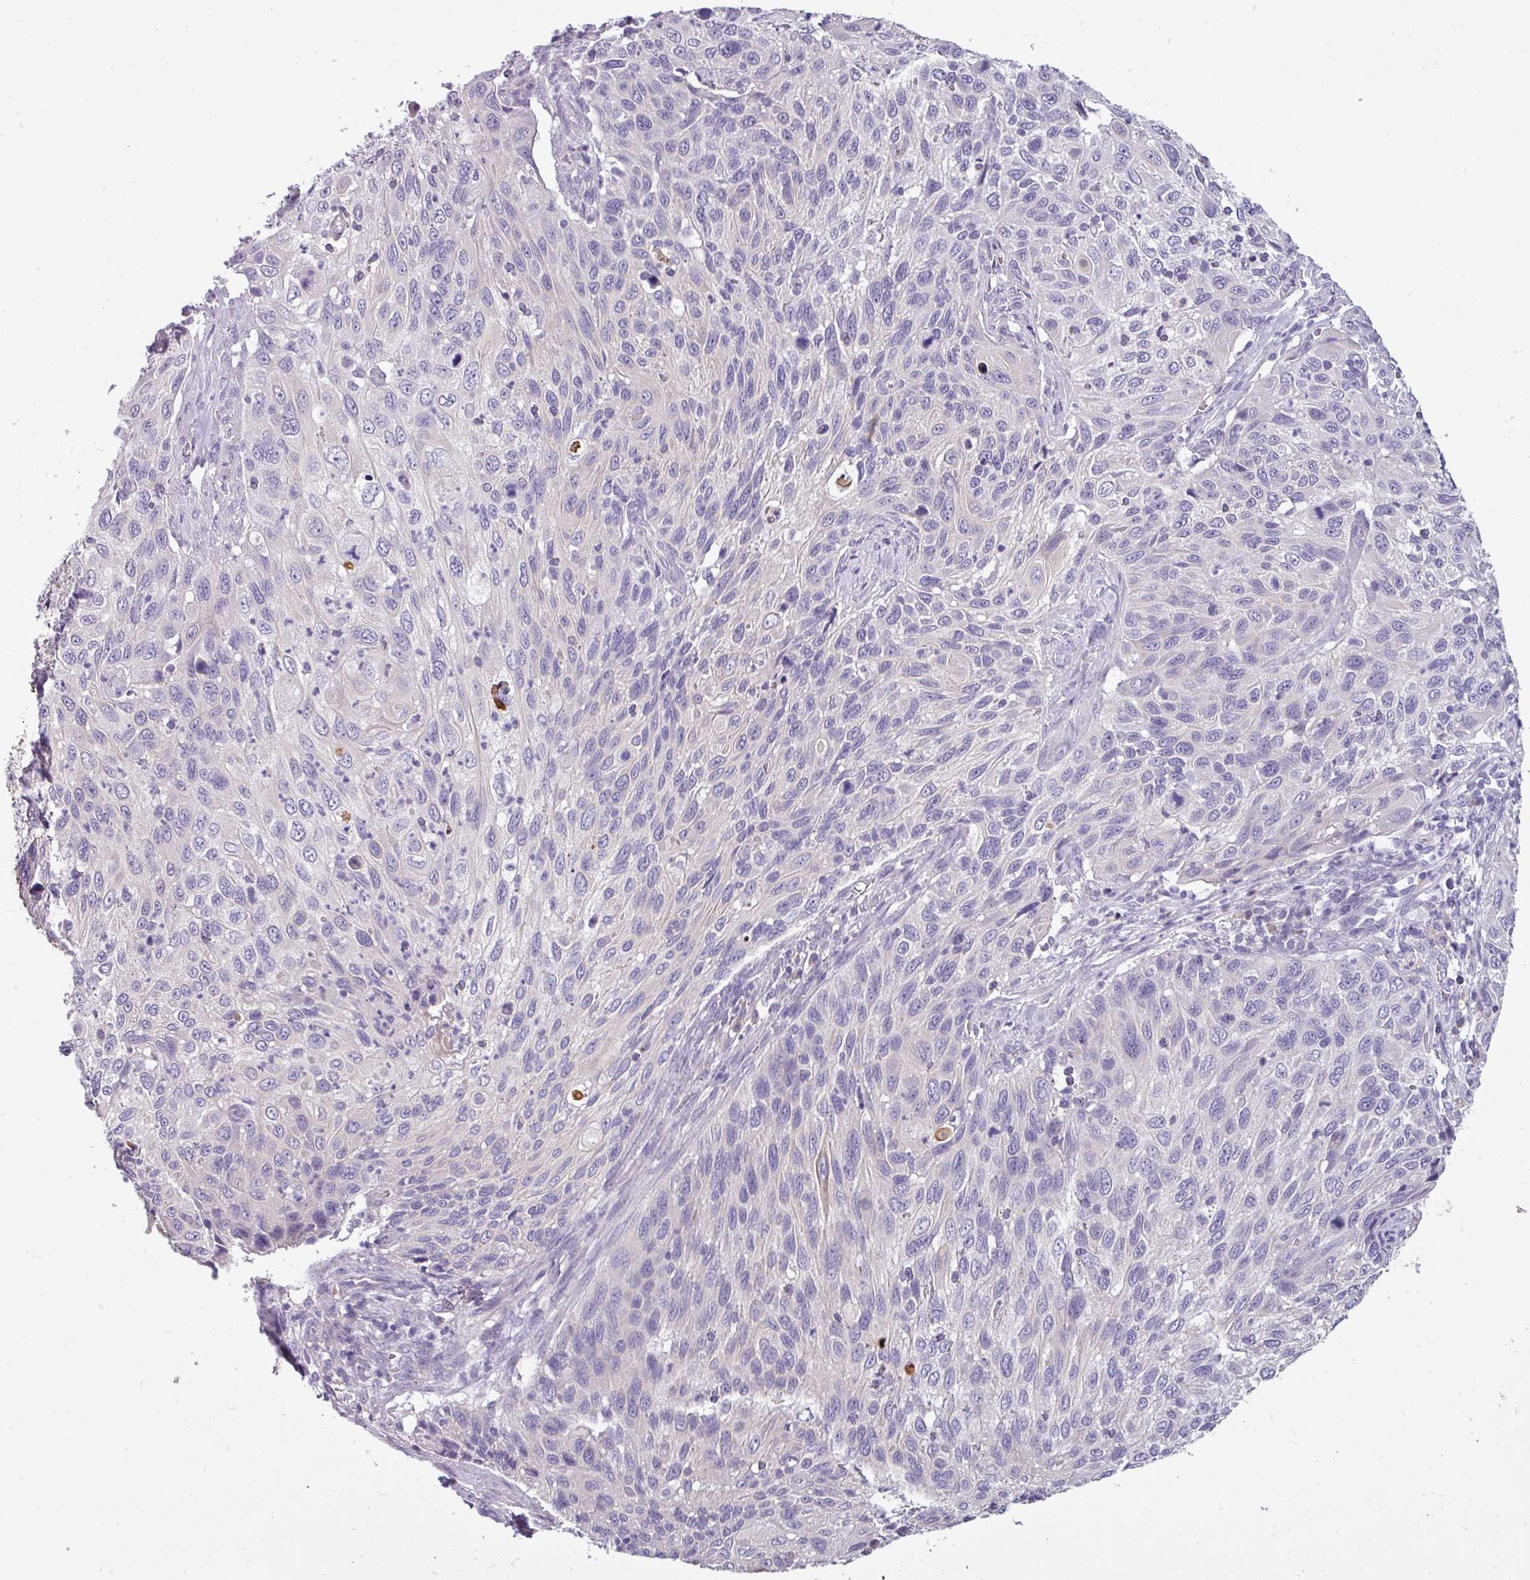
{"staining": {"intensity": "negative", "quantity": "none", "location": "none"}, "tissue": "cervical cancer", "cell_type": "Tumor cells", "image_type": "cancer", "snomed": [{"axis": "morphology", "description": "Squamous cell carcinoma, NOS"}, {"axis": "topography", "description": "Cervix"}], "caption": "High magnification brightfield microscopy of cervical cancer stained with DAB (brown) and counterstained with hematoxylin (blue): tumor cells show no significant positivity.", "gene": "DNAAF9", "patient": {"sex": "female", "age": 70}}